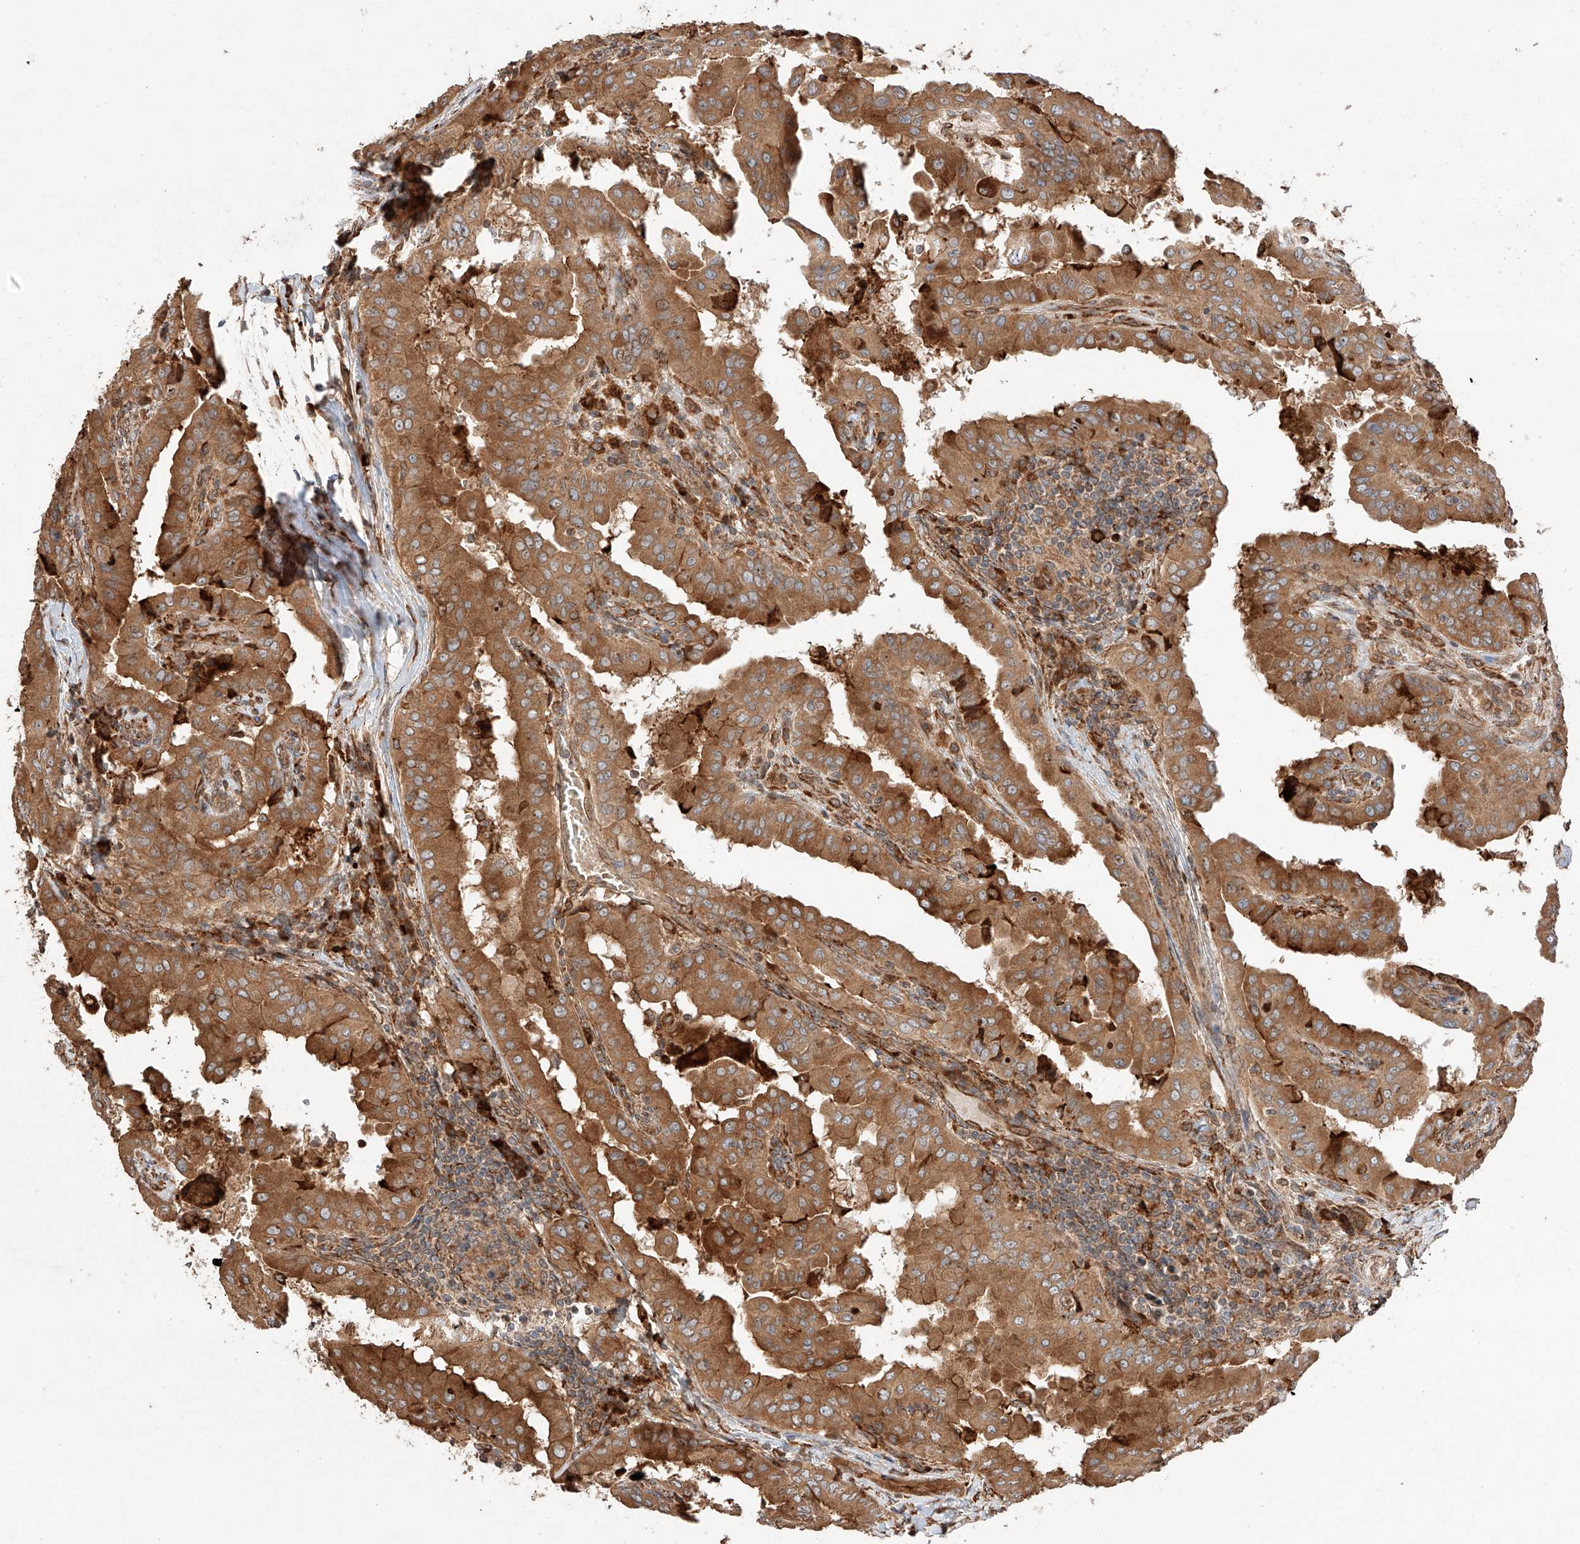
{"staining": {"intensity": "strong", "quantity": ">75%", "location": "cytoplasmic/membranous"}, "tissue": "thyroid cancer", "cell_type": "Tumor cells", "image_type": "cancer", "snomed": [{"axis": "morphology", "description": "Papillary adenocarcinoma, NOS"}, {"axis": "topography", "description": "Thyroid gland"}], "caption": "Immunohistochemical staining of human thyroid papillary adenocarcinoma demonstrates high levels of strong cytoplasmic/membranous protein expression in about >75% of tumor cells. (Brightfield microscopy of DAB IHC at high magnification).", "gene": "ZNF84", "patient": {"sex": "male", "age": 33}}